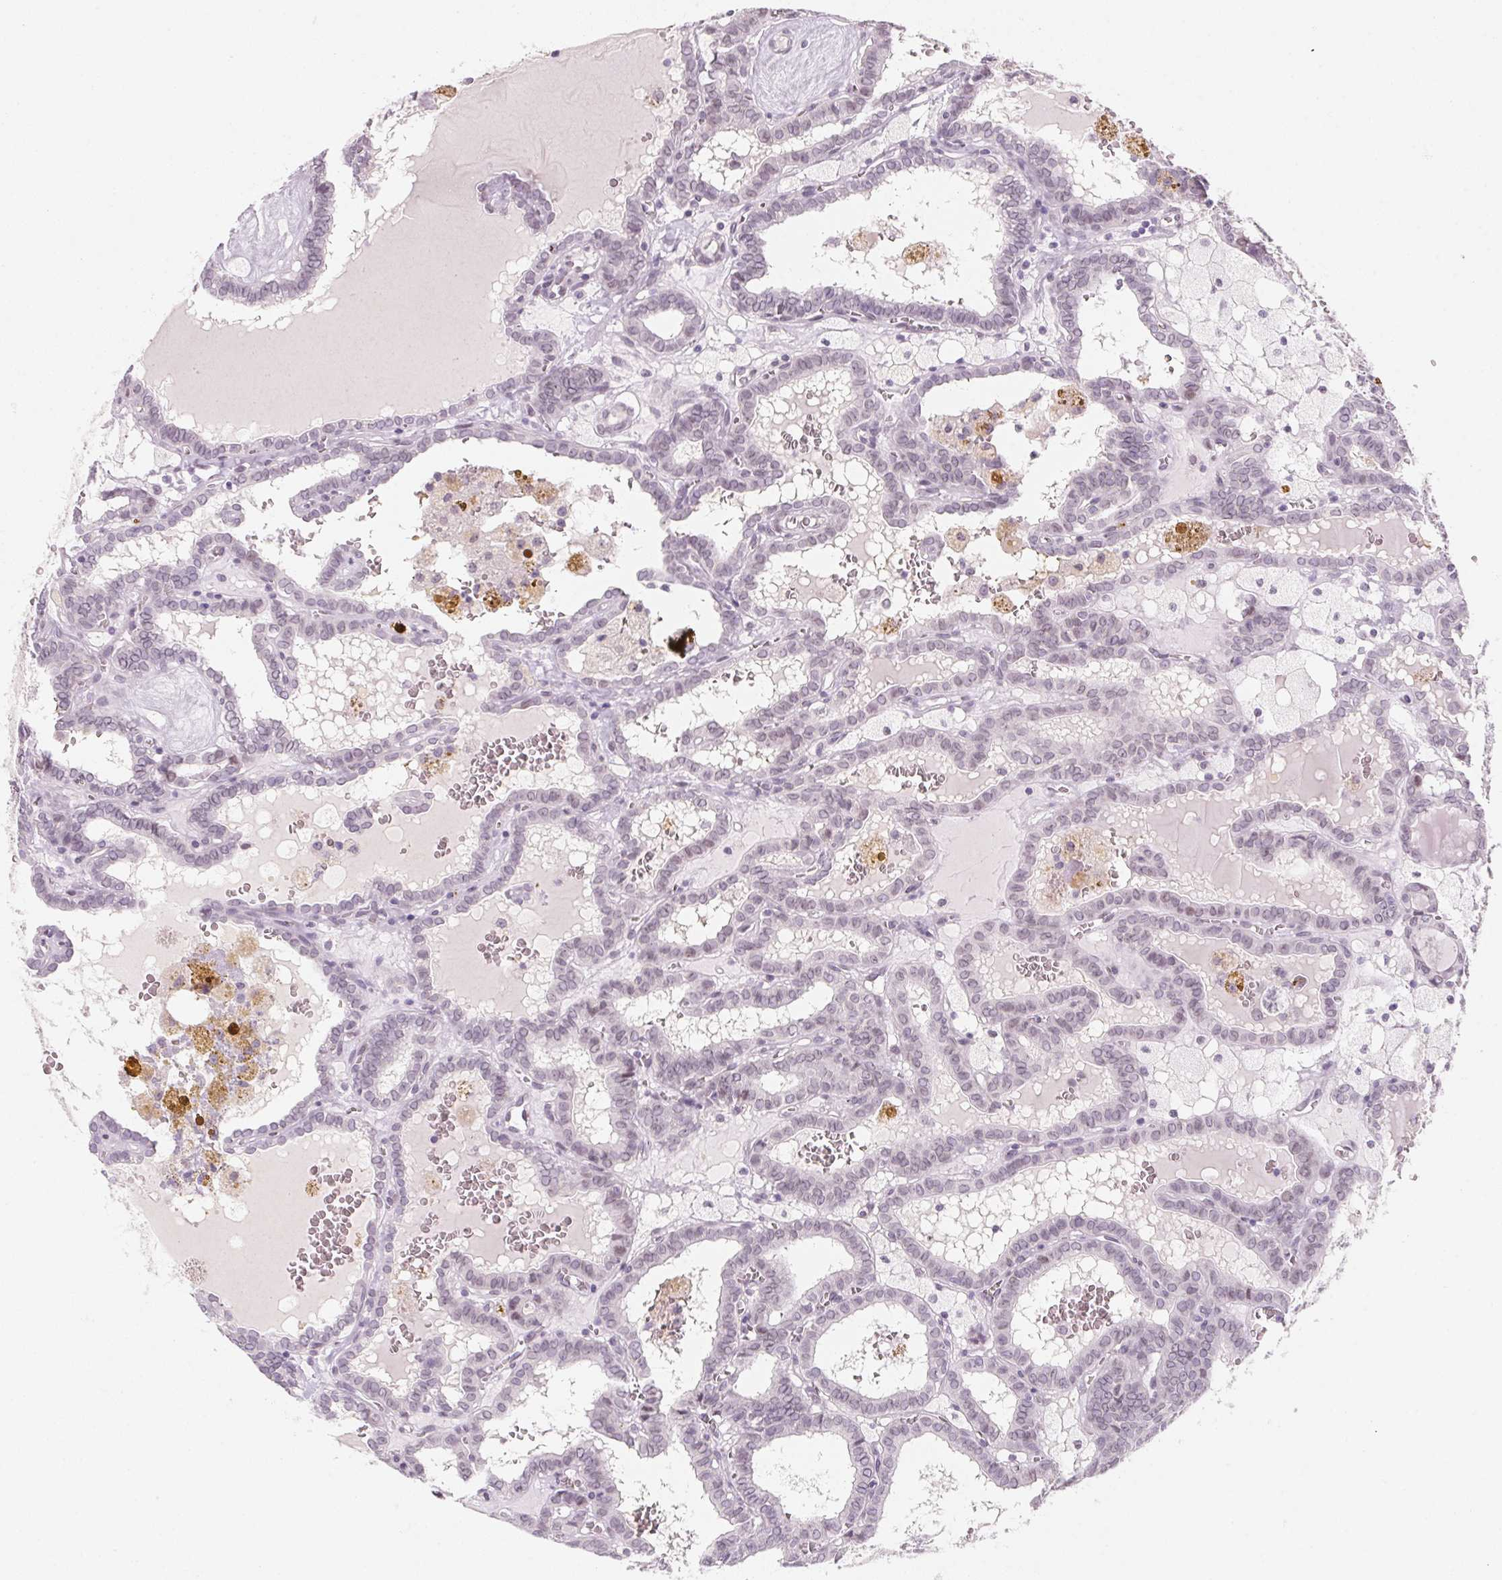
{"staining": {"intensity": "negative", "quantity": "none", "location": "none"}, "tissue": "thyroid cancer", "cell_type": "Tumor cells", "image_type": "cancer", "snomed": [{"axis": "morphology", "description": "Papillary adenocarcinoma, NOS"}, {"axis": "topography", "description": "Thyroid gland"}], "caption": "This is an immunohistochemistry image of thyroid cancer. There is no staining in tumor cells.", "gene": "KCNQ2", "patient": {"sex": "female", "age": 39}}